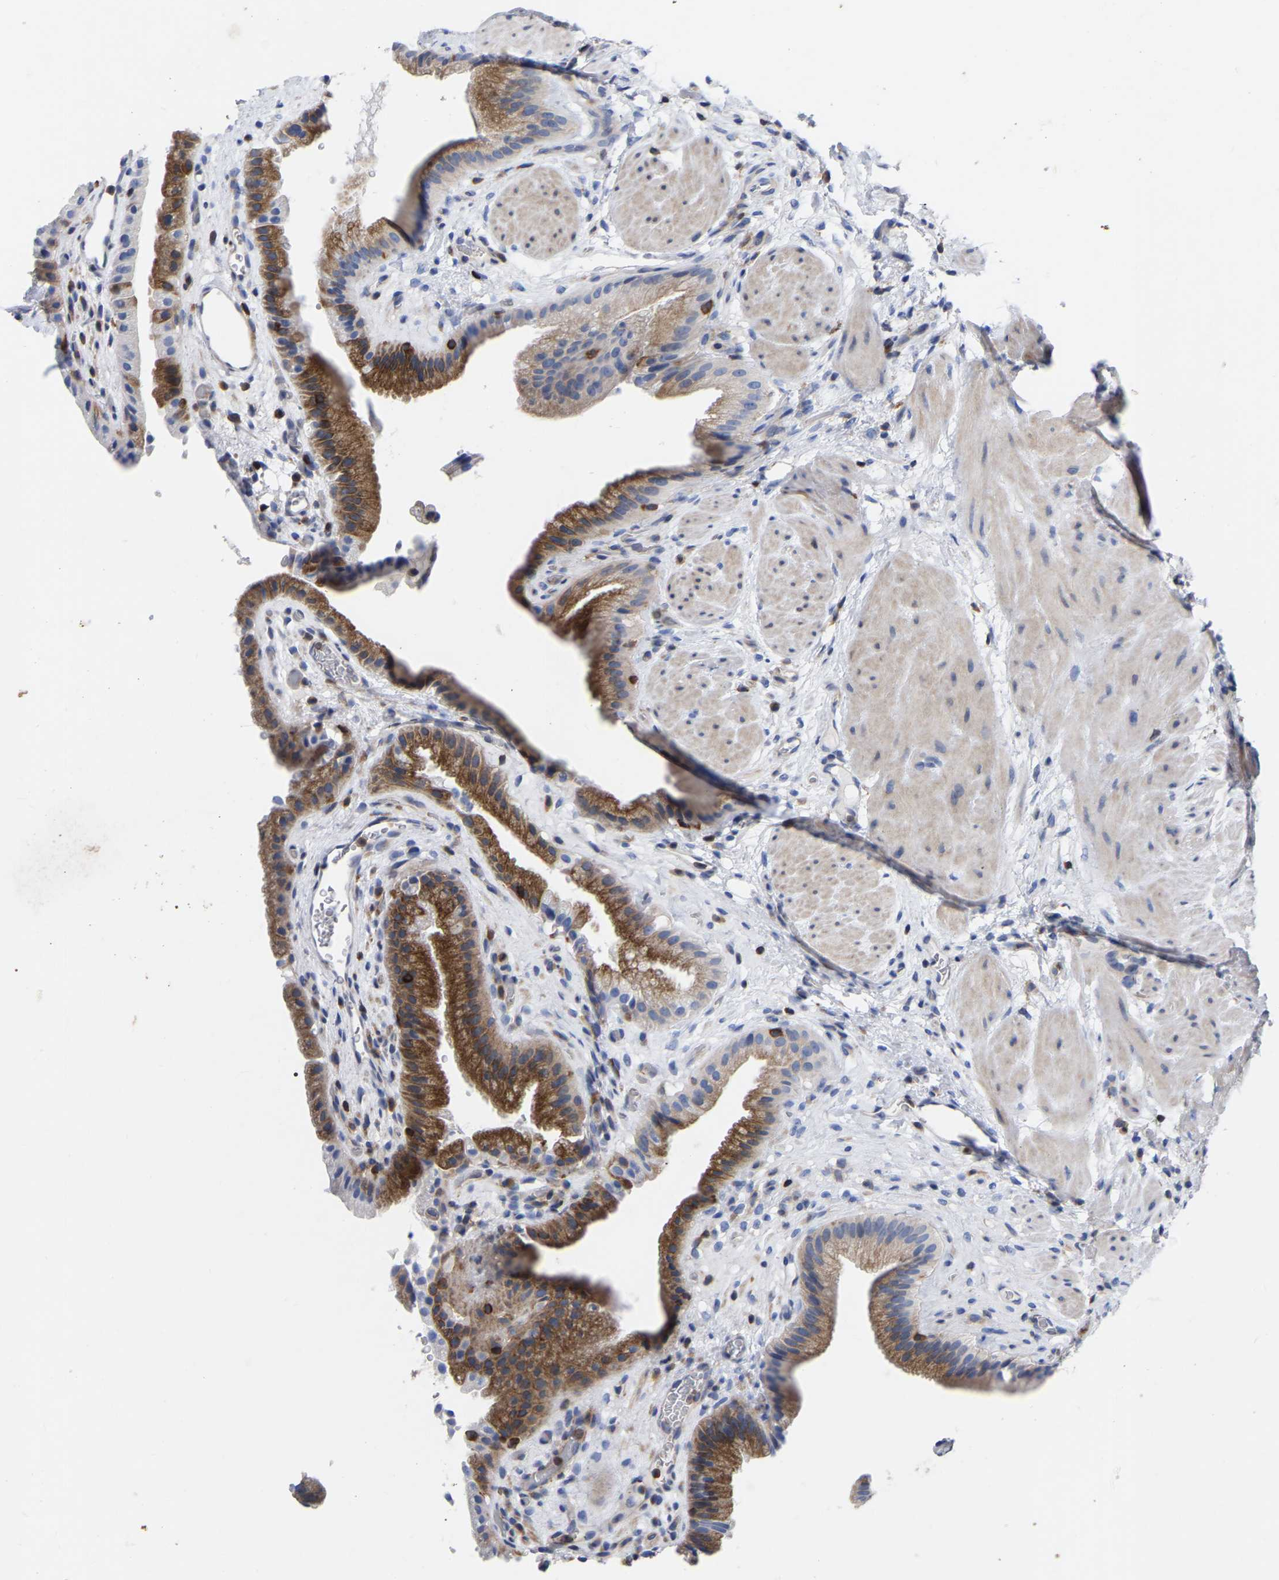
{"staining": {"intensity": "strong", "quantity": ">75%", "location": "cytoplasmic/membranous"}, "tissue": "gallbladder", "cell_type": "Glandular cells", "image_type": "normal", "snomed": [{"axis": "morphology", "description": "Normal tissue, NOS"}, {"axis": "topography", "description": "Gallbladder"}], "caption": "Immunohistochemistry (IHC) (DAB (3,3'-diaminobenzidine)) staining of normal gallbladder reveals strong cytoplasmic/membranous protein expression in about >75% of glandular cells.", "gene": "PTPN7", "patient": {"sex": "male", "age": 49}}